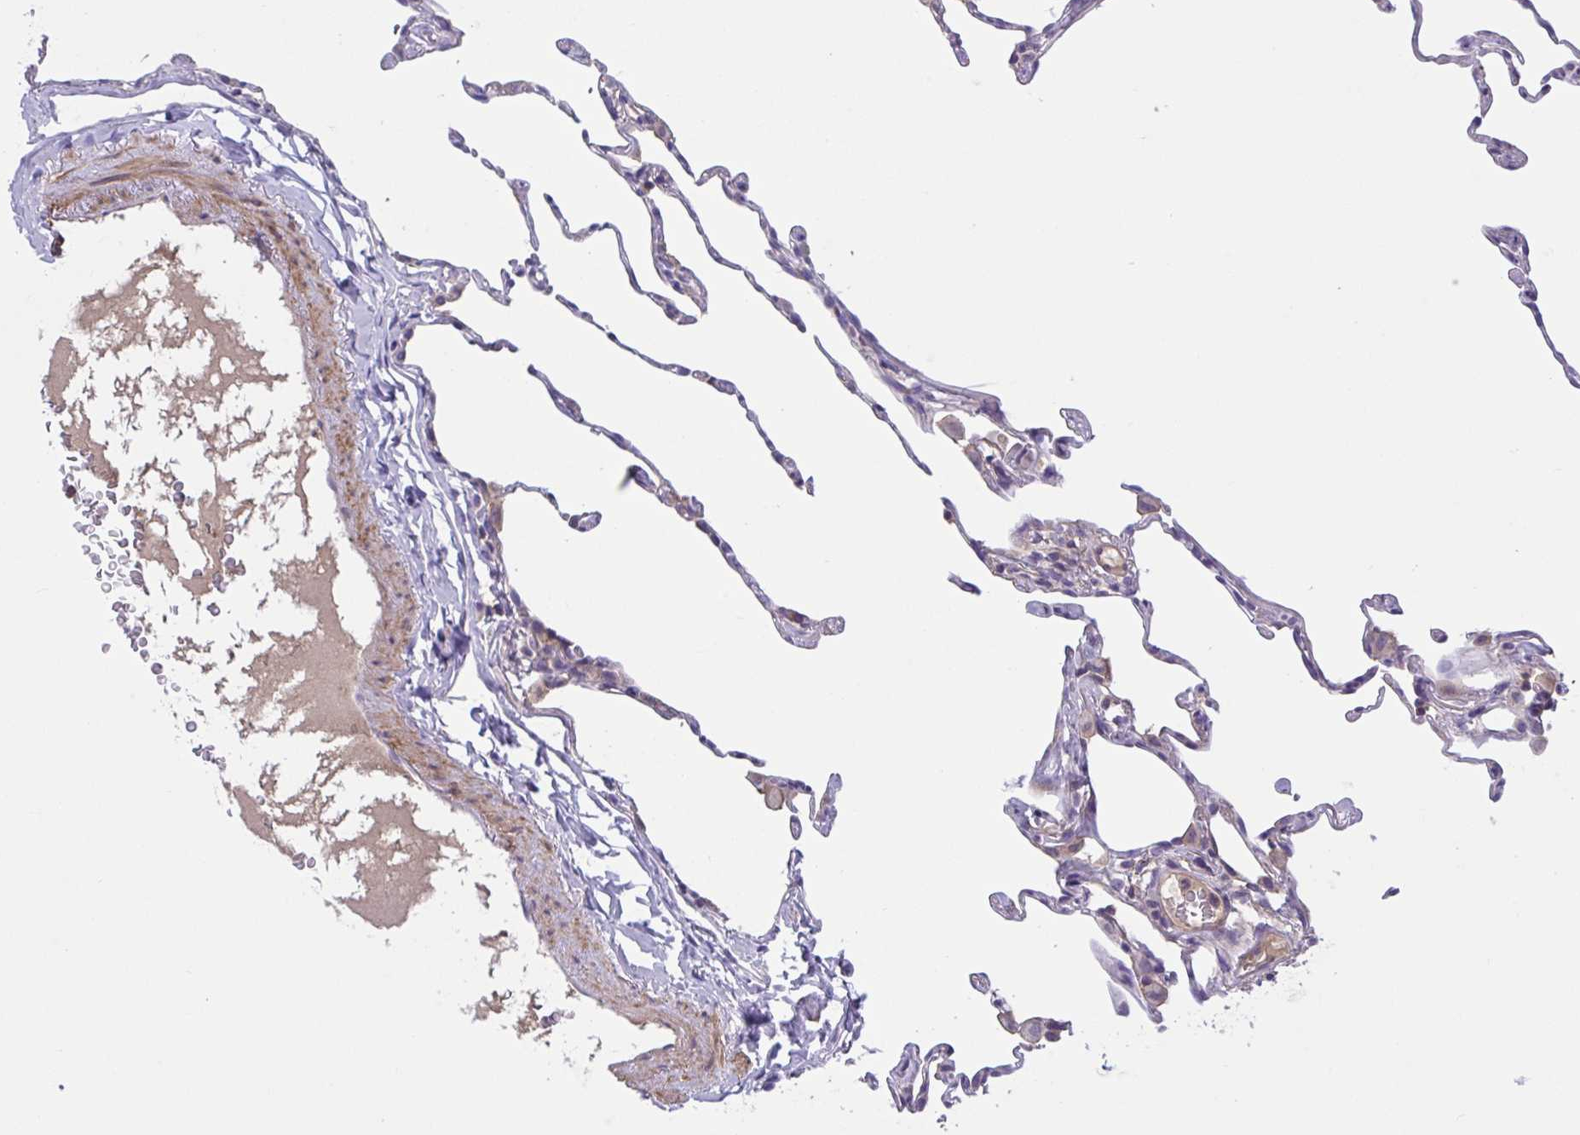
{"staining": {"intensity": "weak", "quantity": "<25%", "location": "cytoplasmic/membranous"}, "tissue": "lung", "cell_type": "Alveolar cells", "image_type": "normal", "snomed": [{"axis": "morphology", "description": "Normal tissue, NOS"}, {"axis": "topography", "description": "Lung"}], "caption": "Immunohistochemical staining of normal lung shows no significant positivity in alveolar cells.", "gene": "WNT9B", "patient": {"sex": "female", "age": 57}}